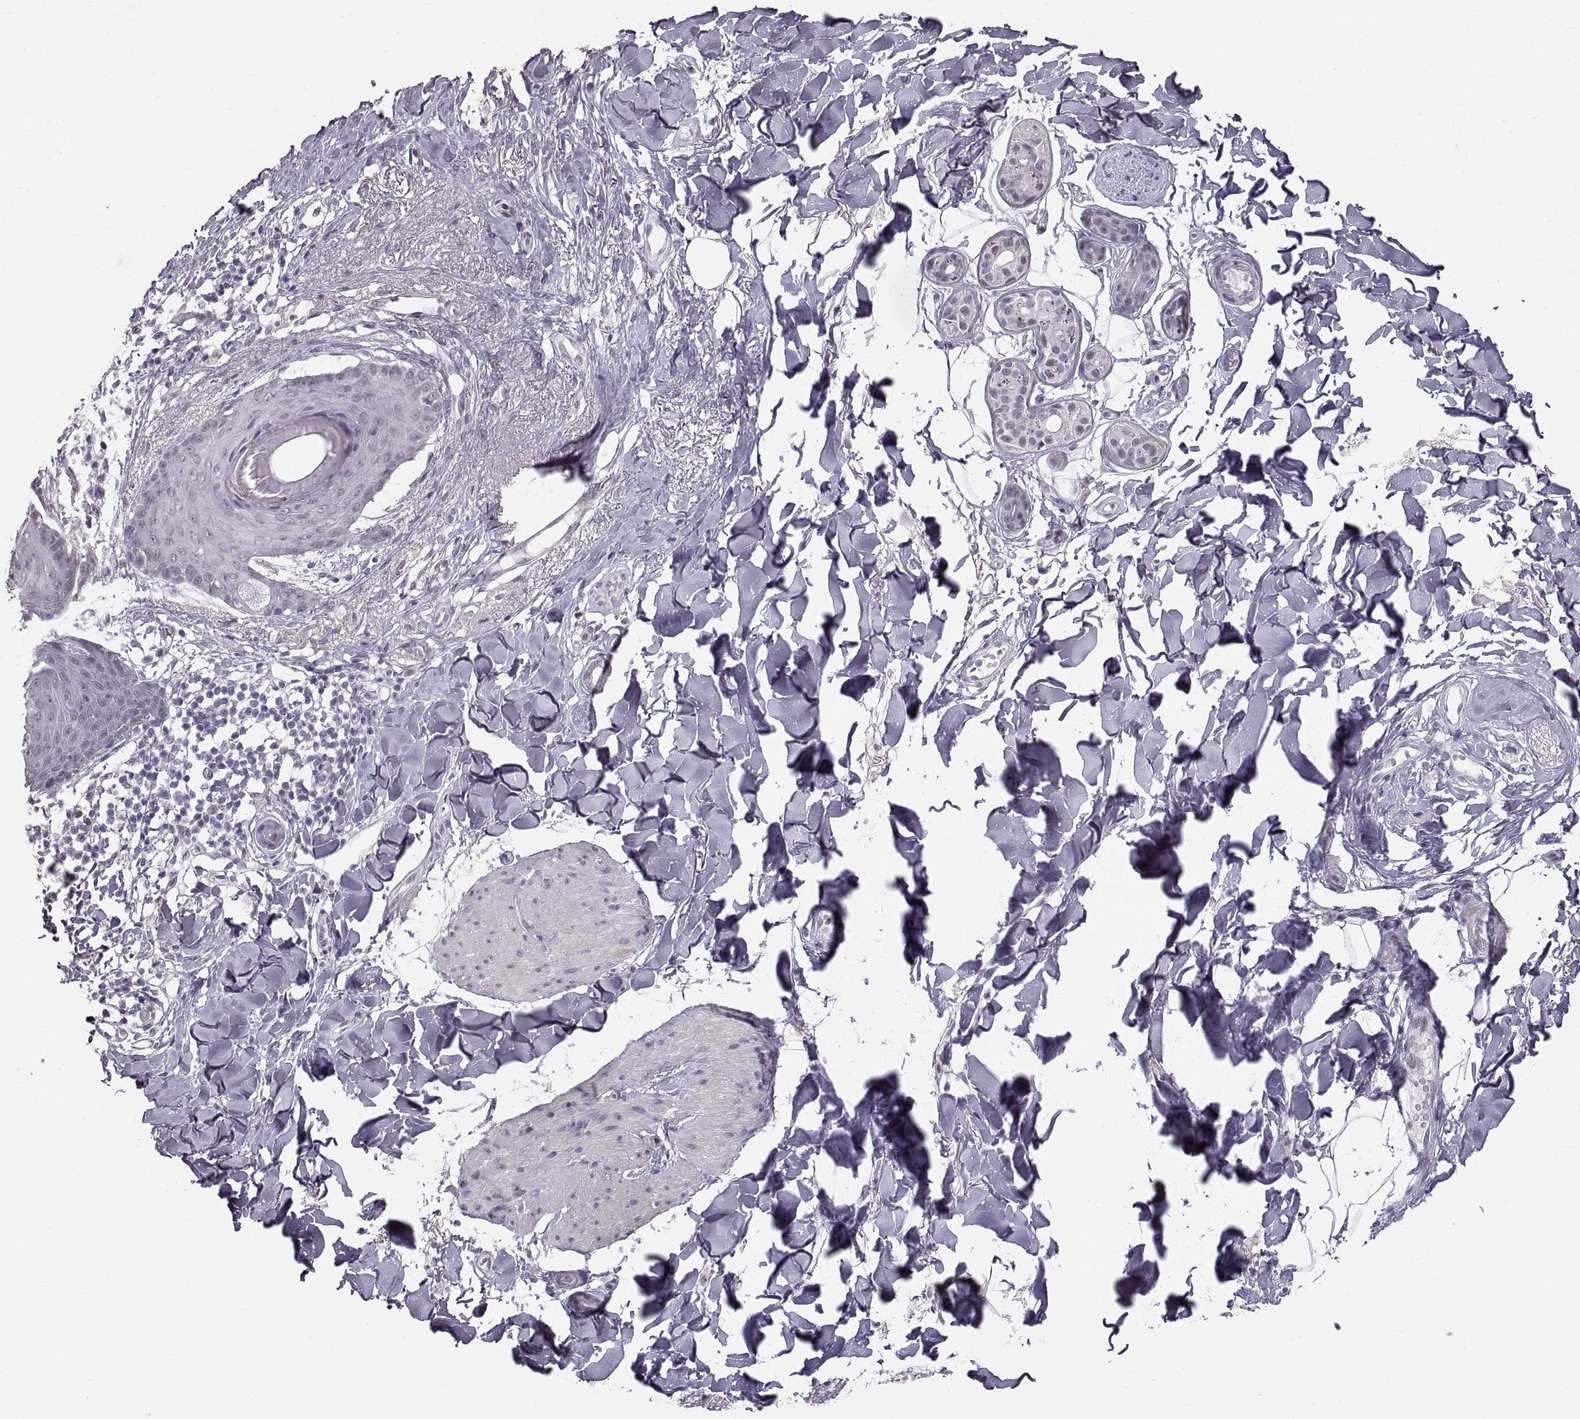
{"staining": {"intensity": "negative", "quantity": "none", "location": "none"}, "tissue": "skin cancer", "cell_type": "Tumor cells", "image_type": "cancer", "snomed": [{"axis": "morphology", "description": "Normal tissue, NOS"}, {"axis": "morphology", "description": "Basal cell carcinoma"}, {"axis": "topography", "description": "Skin"}], "caption": "Immunohistochemistry image of skin basal cell carcinoma stained for a protein (brown), which exhibits no expression in tumor cells.", "gene": "NANOS3", "patient": {"sex": "male", "age": 84}}